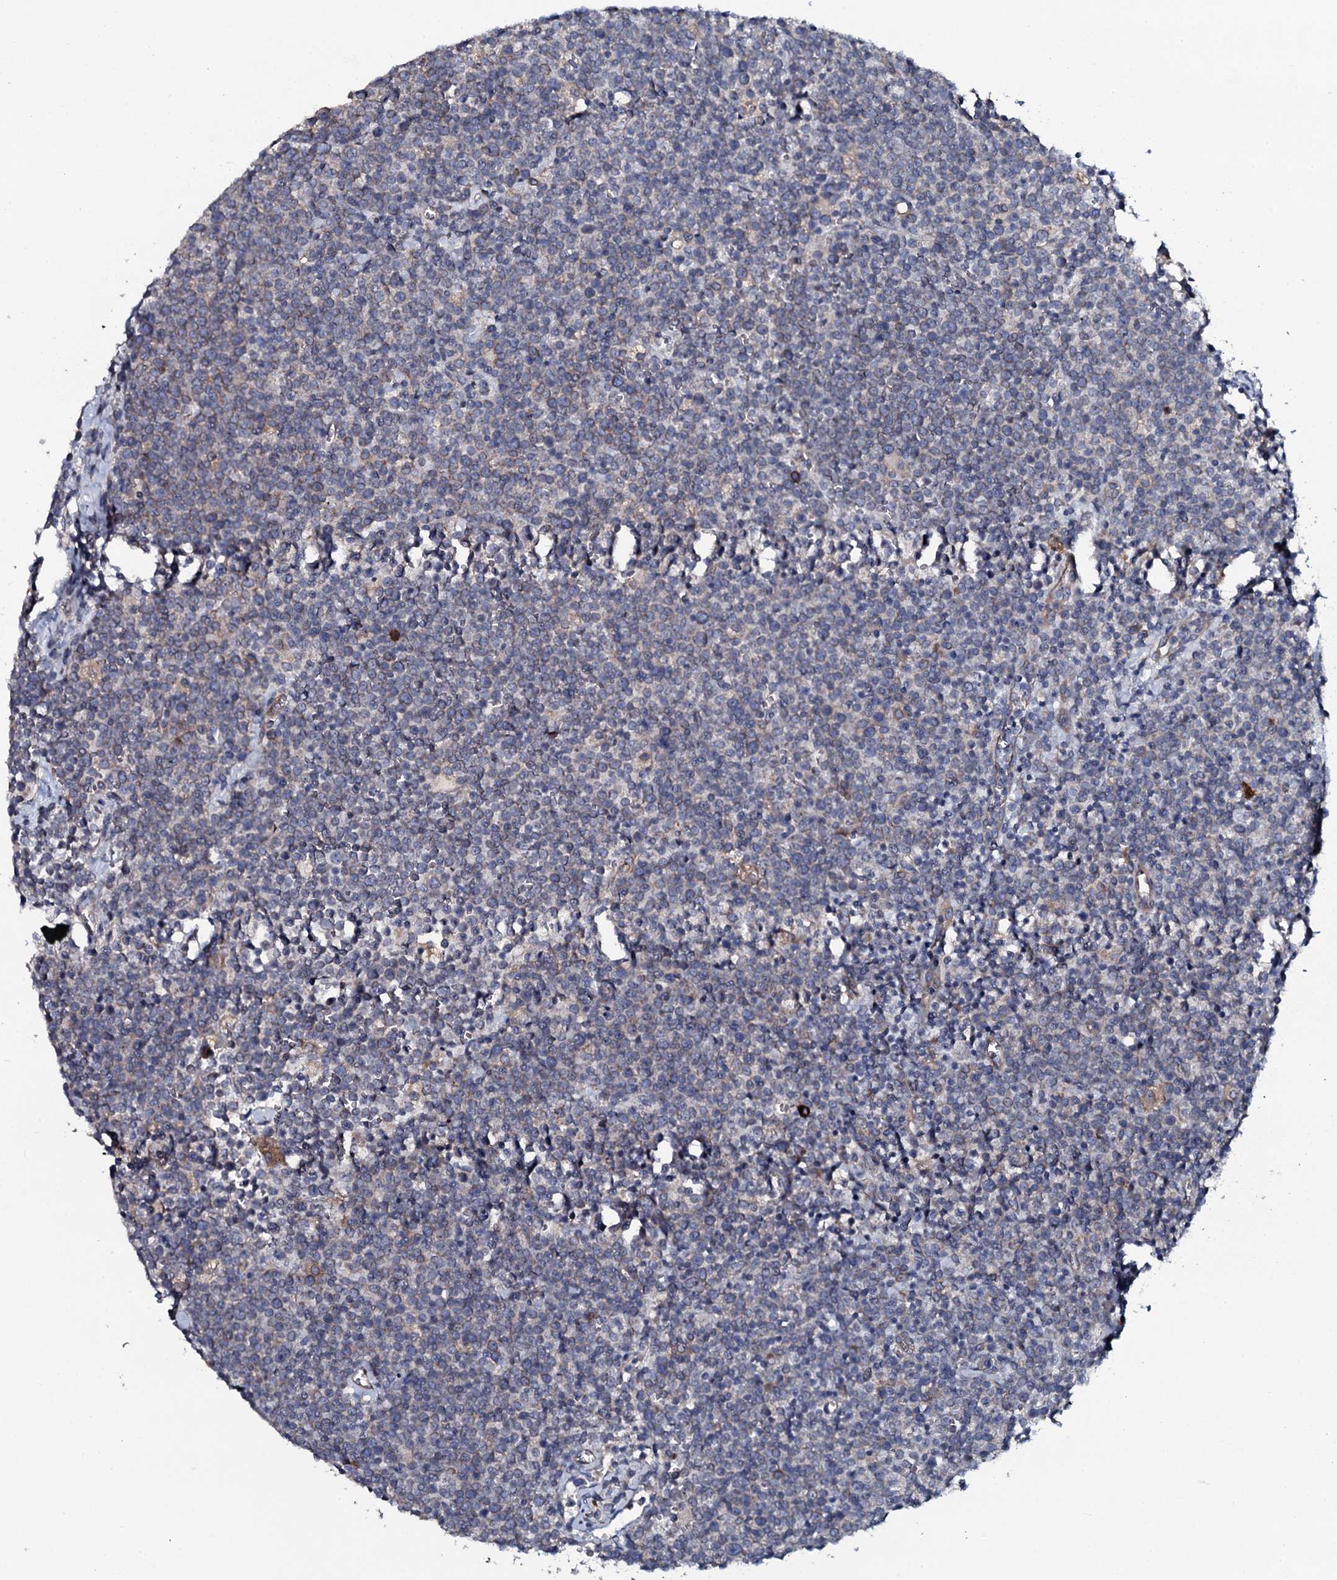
{"staining": {"intensity": "negative", "quantity": "none", "location": "none"}, "tissue": "lymphoma", "cell_type": "Tumor cells", "image_type": "cancer", "snomed": [{"axis": "morphology", "description": "Malignant lymphoma, non-Hodgkin's type, High grade"}, {"axis": "topography", "description": "Lymph node"}], "caption": "Immunohistochemistry photomicrograph of neoplastic tissue: human high-grade malignant lymphoma, non-Hodgkin's type stained with DAB (3,3'-diaminobenzidine) demonstrates no significant protein positivity in tumor cells.", "gene": "TMEM151A", "patient": {"sex": "male", "age": 61}}